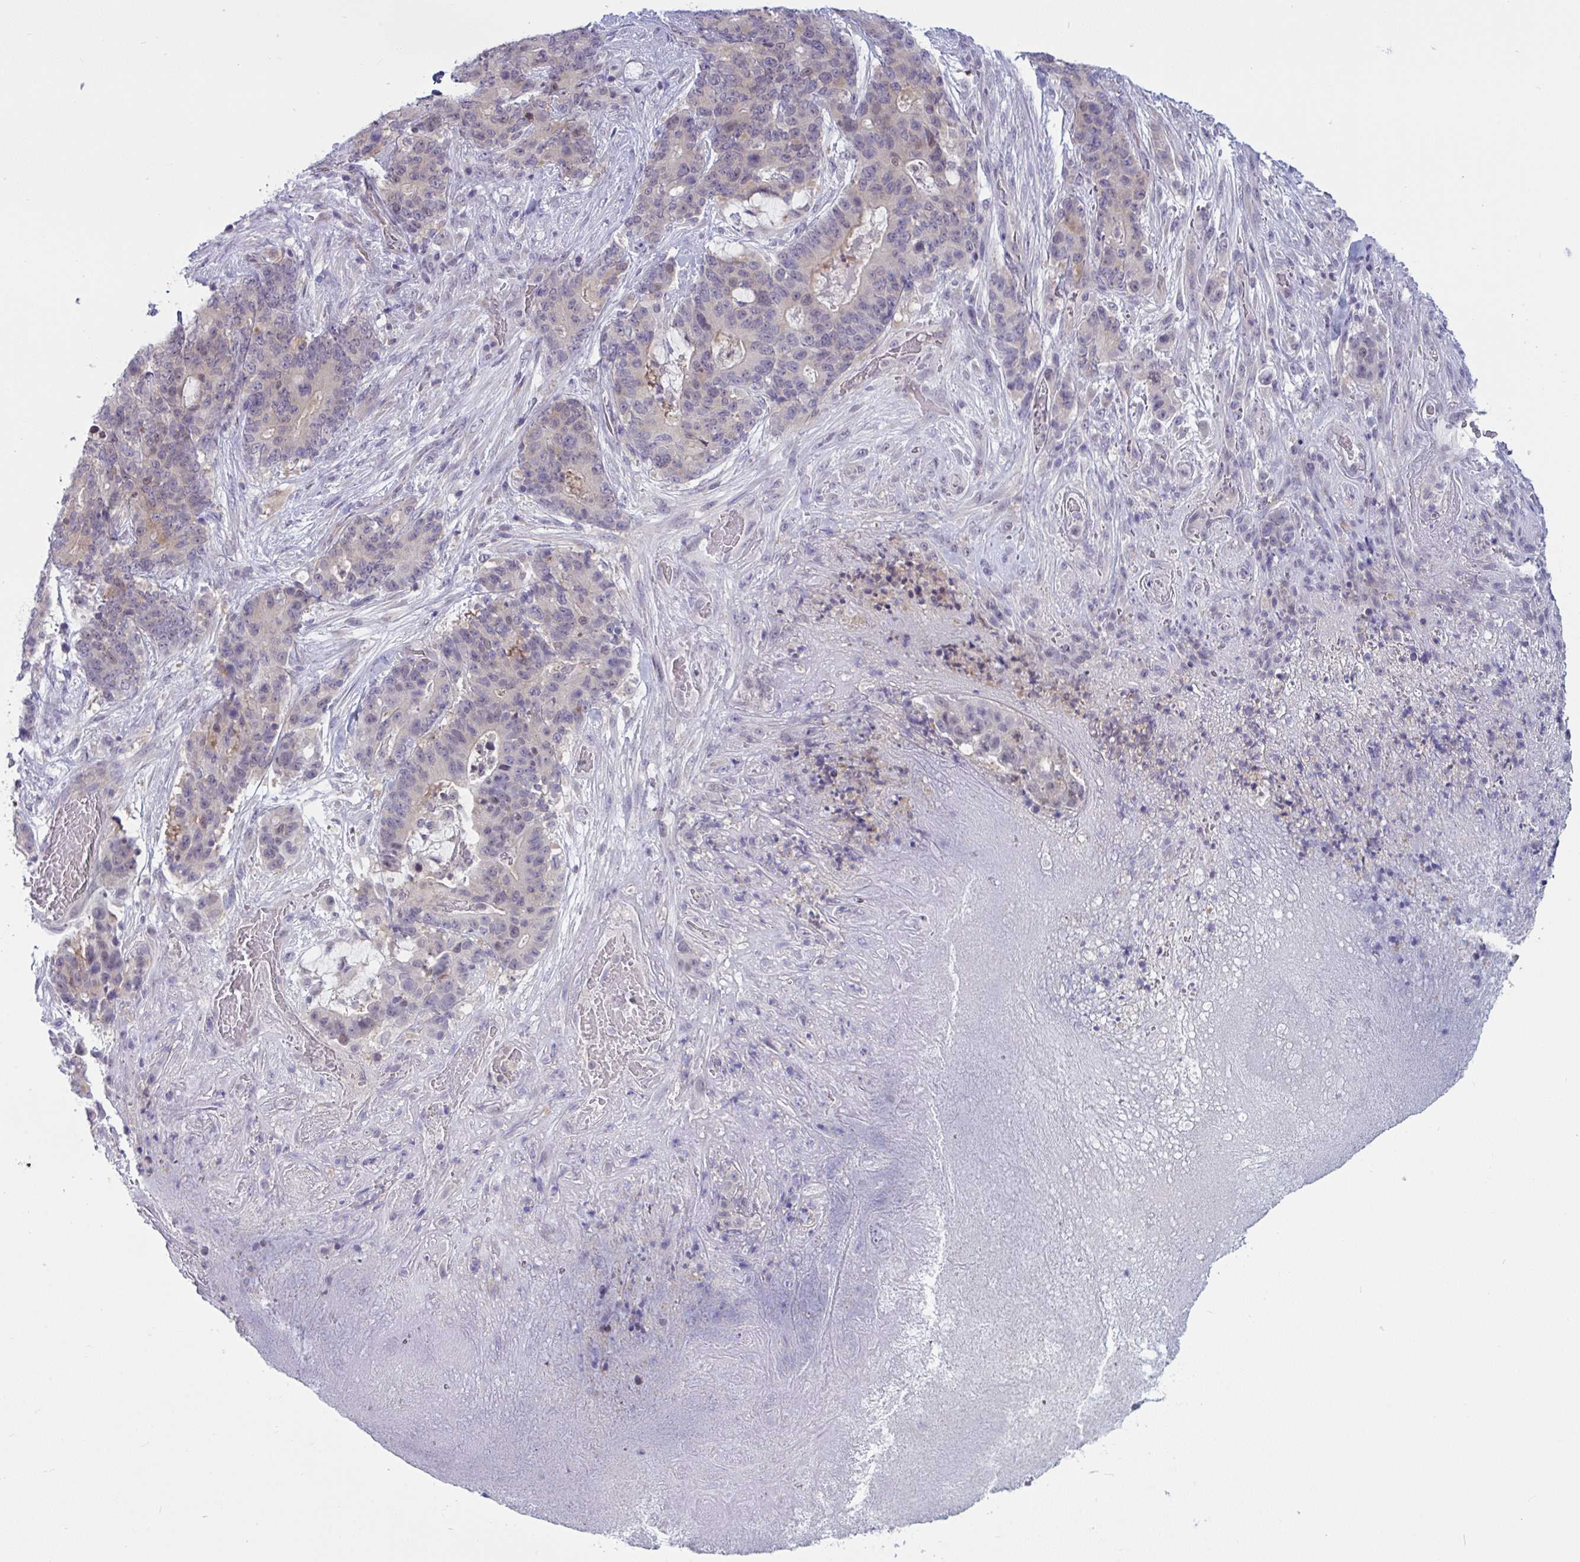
{"staining": {"intensity": "negative", "quantity": "none", "location": "none"}, "tissue": "stomach cancer", "cell_type": "Tumor cells", "image_type": "cancer", "snomed": [{"axis": "morphology", "description": "Normal tissue, NOS"}, {"axis": "morphology", "description": "Adenocarcinoma, NOS"}, {"axis": "topography", "description": "Stomach"}], "caption": "This is a photomicrograph of IHC staining of stomach cancer, which shows no positivity in tumor cells. (Stains: DAB (3,3'-diaminobenzidine) IHC with hematoxylin counter stain, Microscopy: brightfield microscopy at high magnification).", "gene": "TSN", "patient": {"sex": "female", "age": 64}}